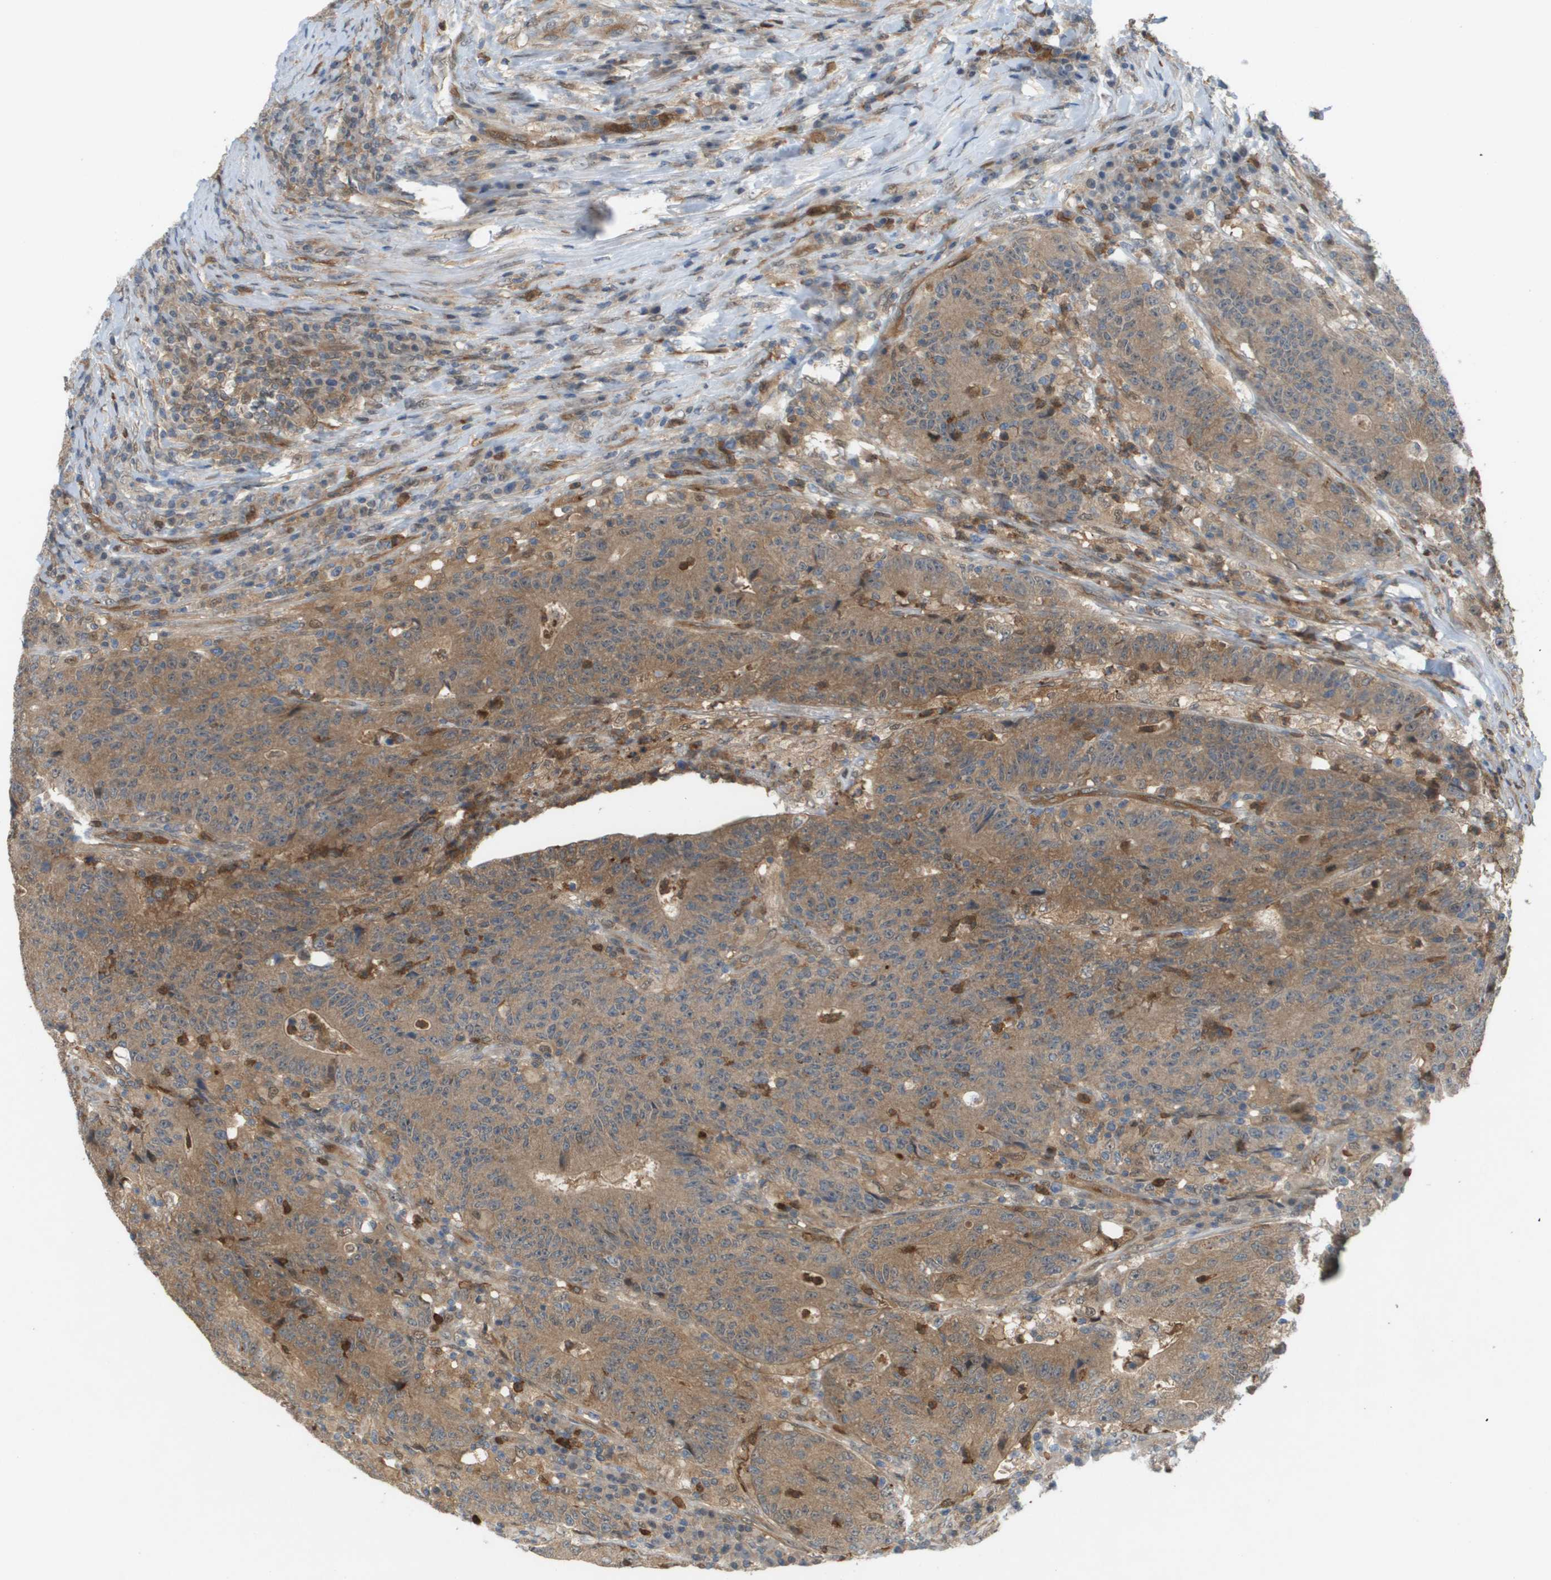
{"staining": {"intensity": "moderate", "quantity": ">75%", "location": "cytoplasmic/membranous"}, "tissue": "colorectal cancer", "cell_type": "Tumor cells", "image_type": "cancer", "snomed": [{"axis": "morphology", "description": "Normal tissue, NOS"}, {"axis": "morphology", "description": "Adenocarcinoma, NOS"}, {"axis": "topography", "description": "Colon"}], "caption": "The immunohistochemical stain highlights moderate cytoplasmic/membranous staining in tumor cells of colorectal cancer tissue.", "gene": "PALD1", "patient": {"sex": "female", "age": 75}}